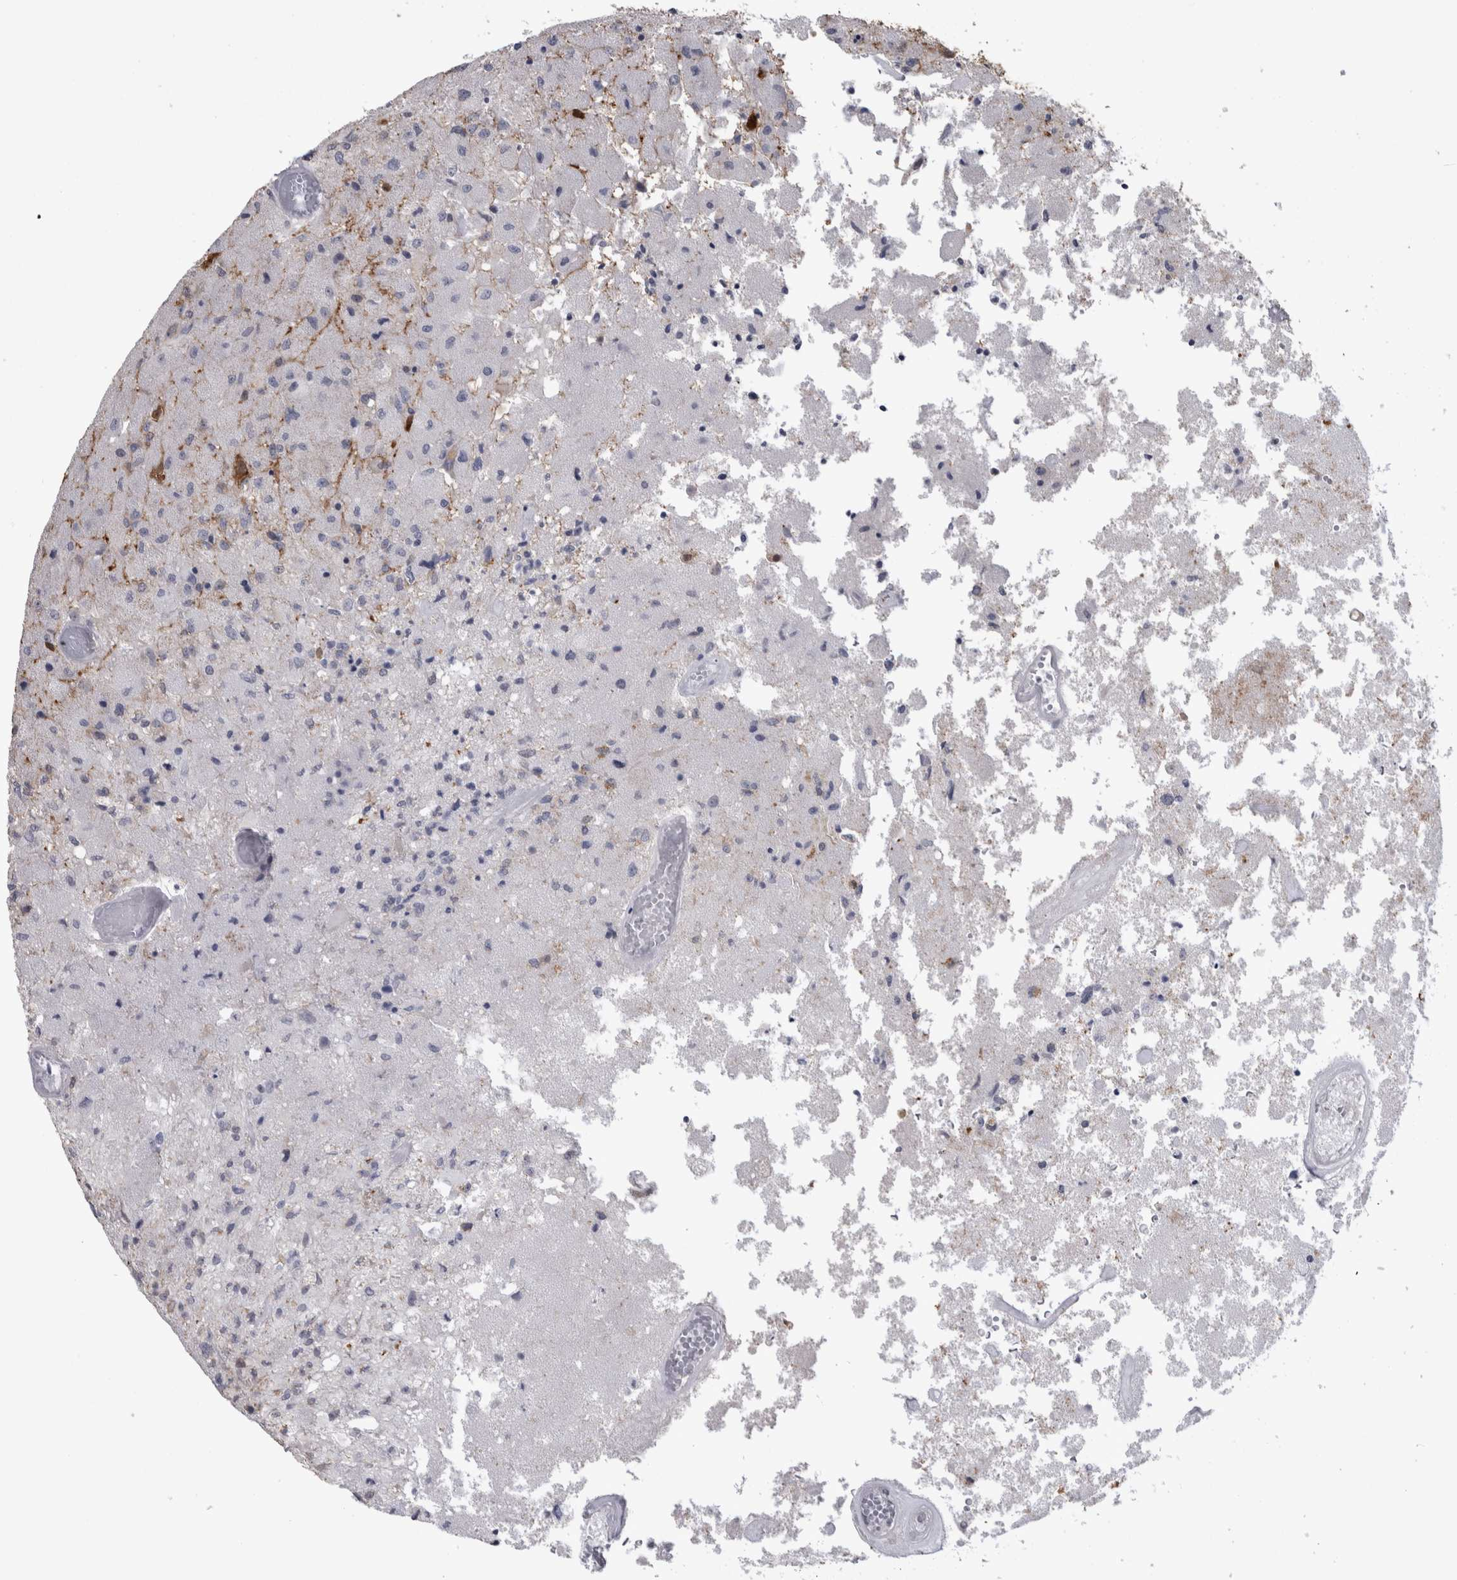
{"staining": {"intensity": "negative", "quantity": "none", "location": "none"}, "tissue": "glioma", "cell_type": "Tumor cells", "image_type": "cancer", "snomed": [{"axis": "morphology", "description": "Normal tissue, NOS"}, {"axis": "morphology", "description": "Glioma, malignant, High grade"}, {"axis": "topography", "description": "Cerebral cortex"}], "caption": "A high-resolution photomicrograph shows immunohistochemistry (IHC) staining of glioma, which exhibits no significant positivity in tumor cells.", "gene": "ACOT7", "patient": {"sex": "male", "age": 77}}